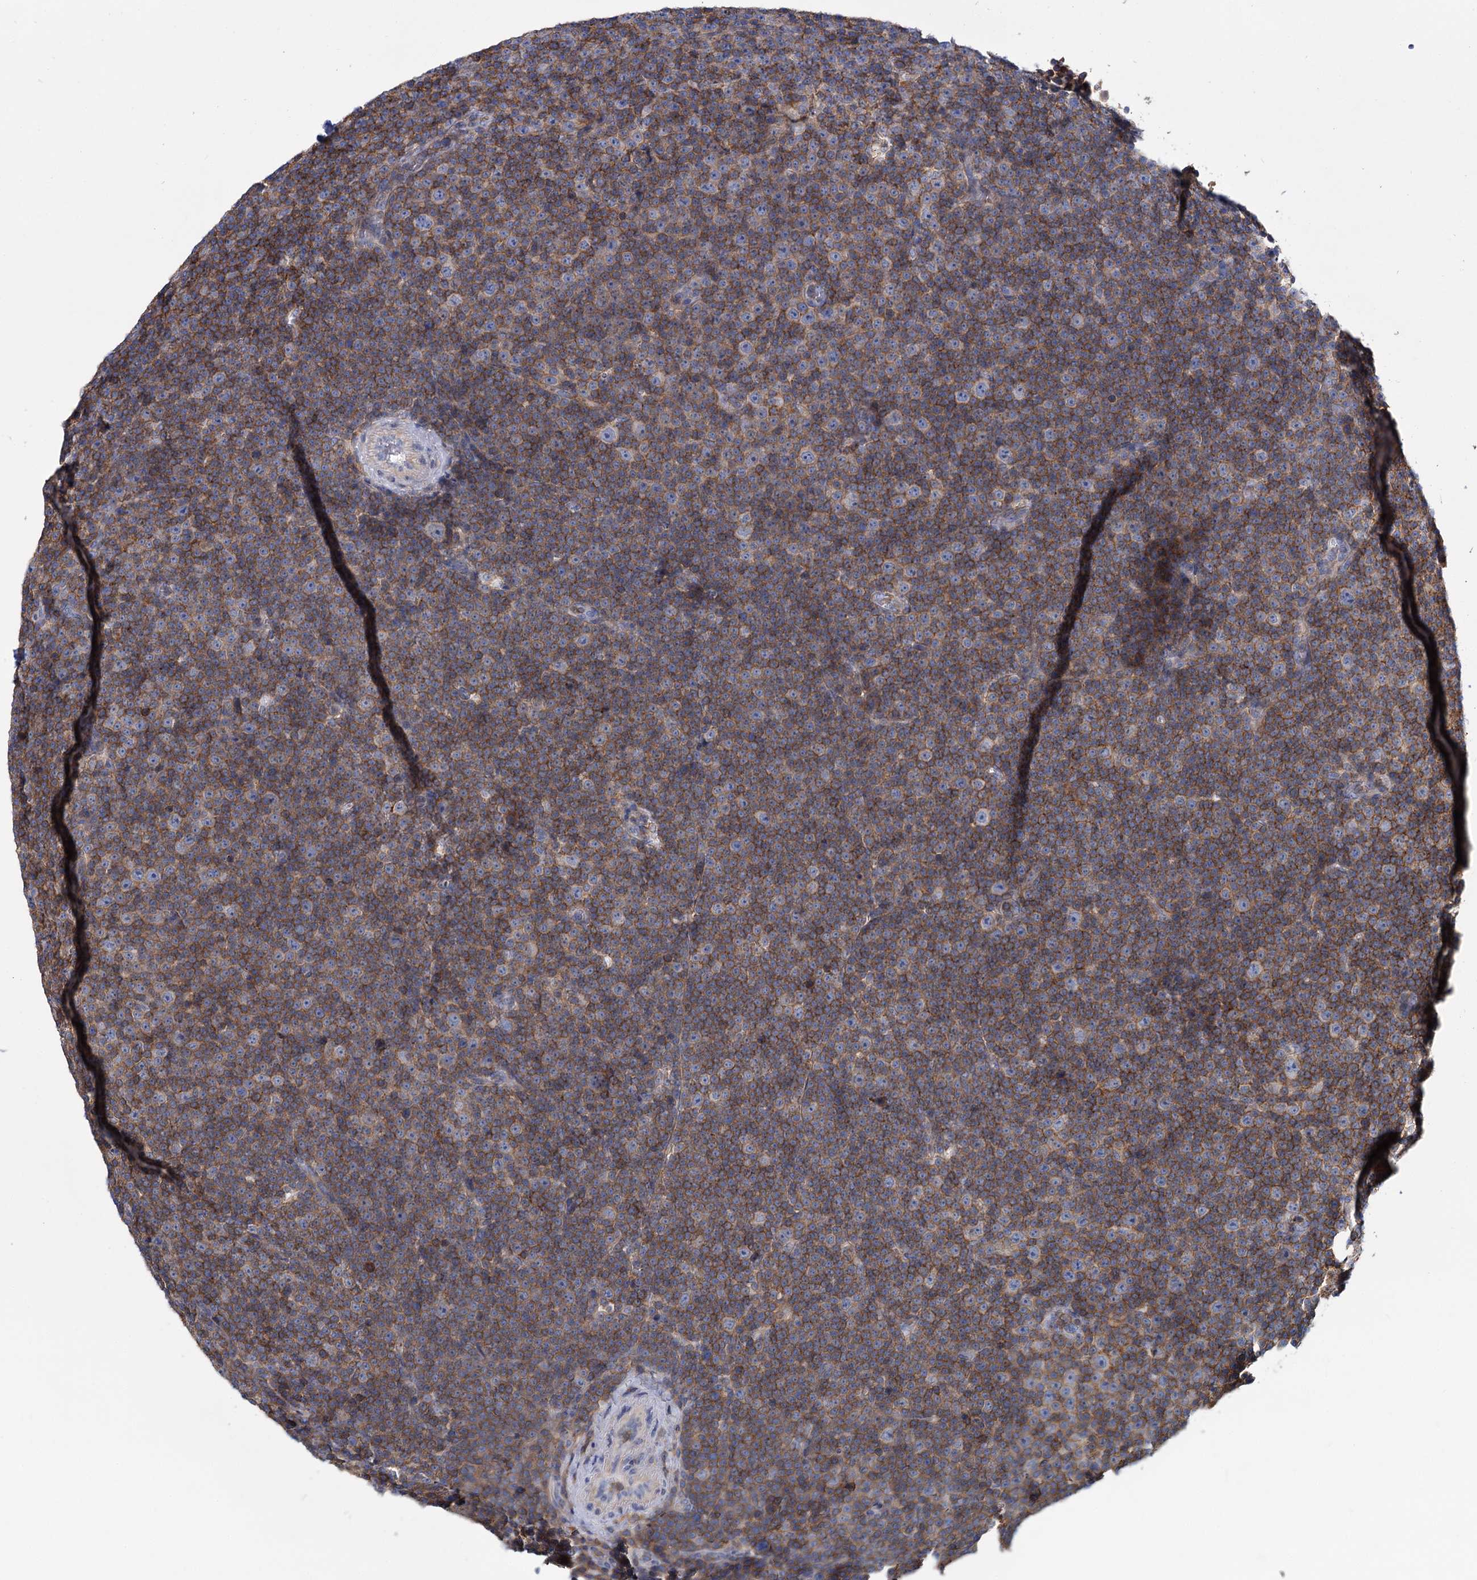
{"staining": {"intensity": "negative", "quantity": "none", "location": "none"}, "tissue": "lymphoma", "cell_type": "Tumor cells", "image_type": "cancer", "snomed": [{"axis": "morphology", "description": "Malignant lymphoma, non-Hodgkin's type, Low grade"}, {"axis": "topography", "description": "Lymph node"}], "caption": "The immunohistochemistry (IHC) histopathology image has no significant staining in tumor cells of malignant lymphoma, non-Hodgkin's type (low-grade) tissue.", "gene": "LRCH4", "patient": {"sex": "female", "age": 67}}